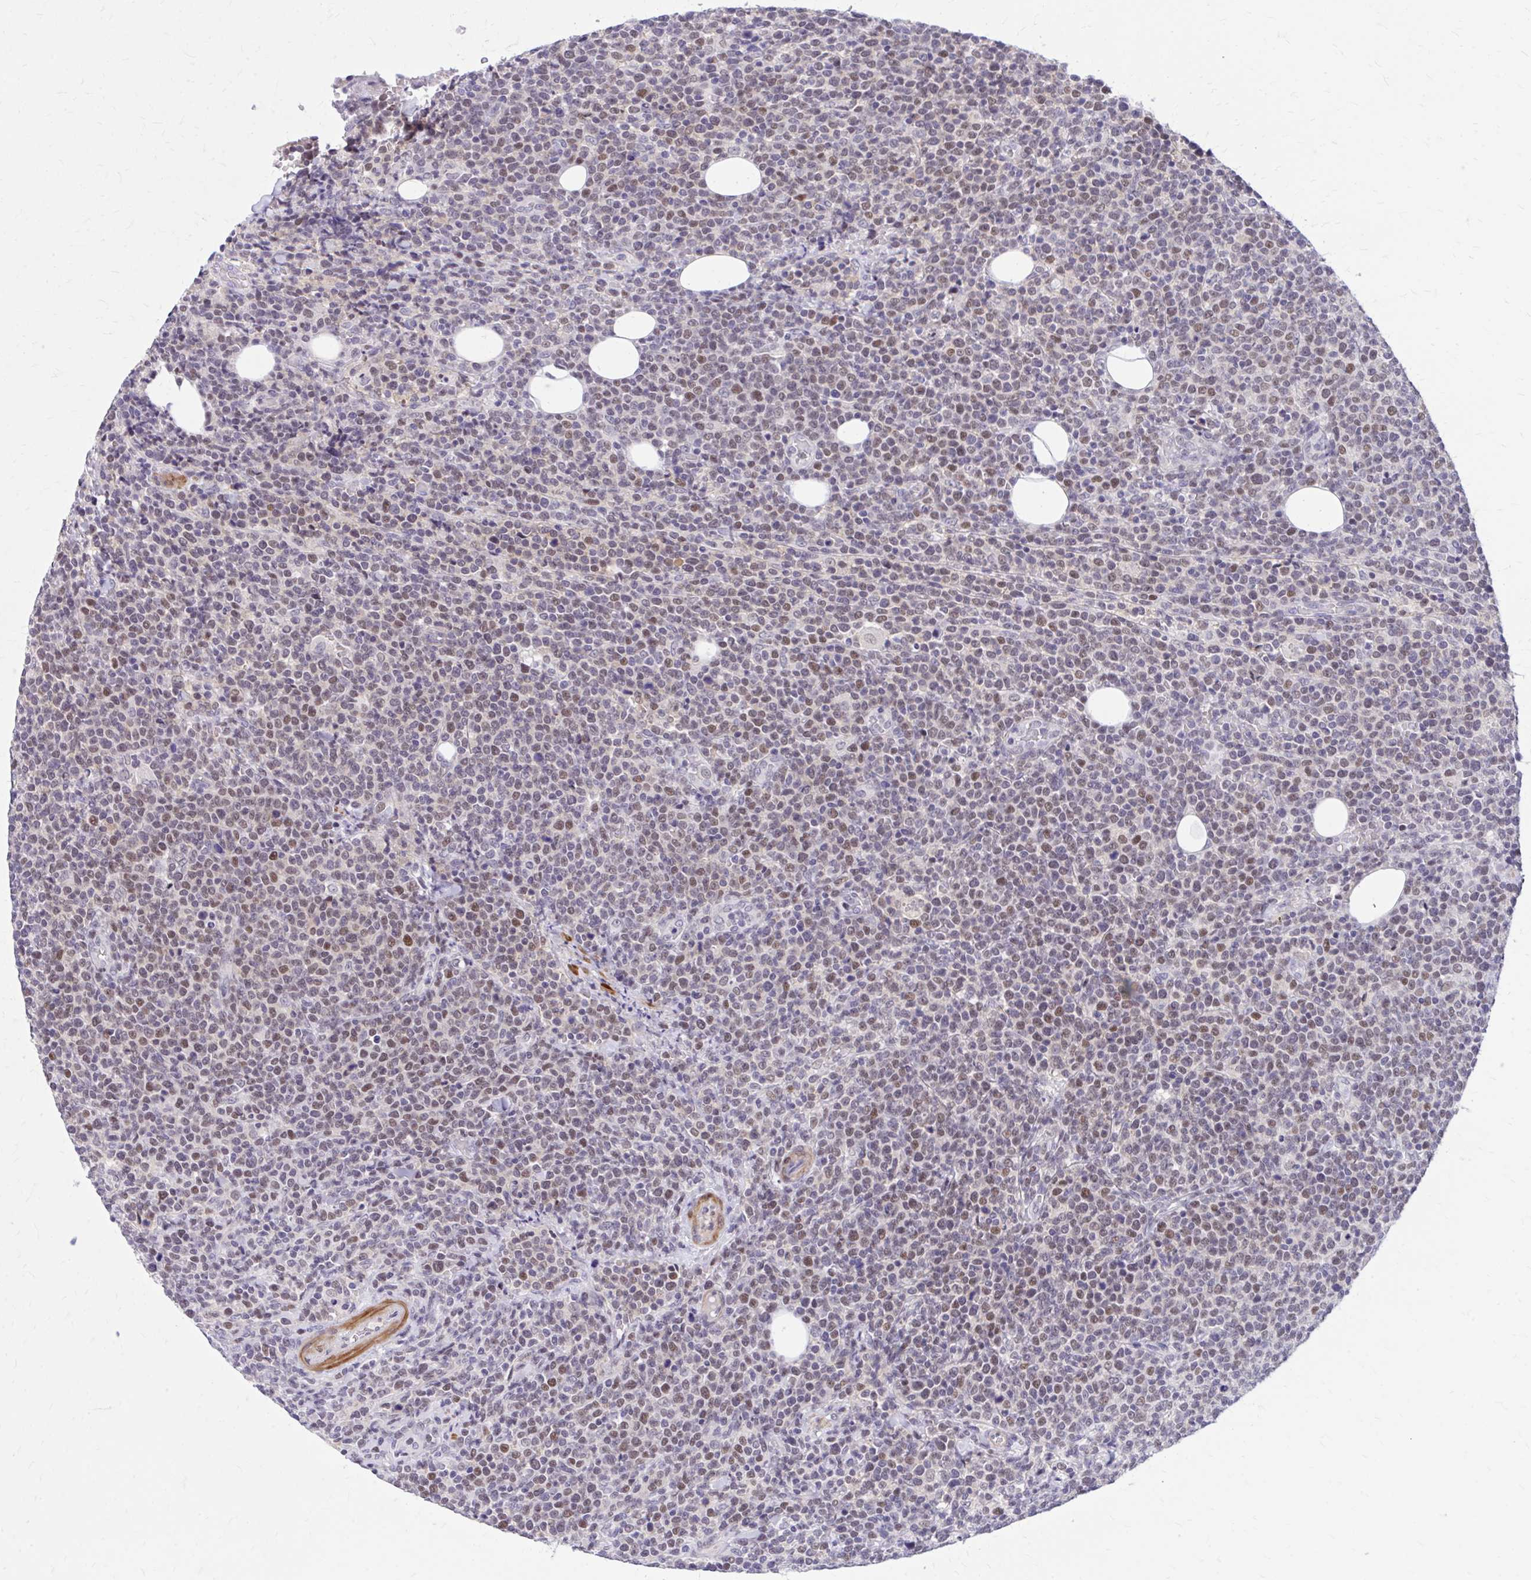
{"staining": {"intensity": "moderate", "quantity": "25%-75%", "location": "nuclear"}, "tissue": "lymphoma", "cell_type": "Tumor cells", "image_type": "cancer", "snomed": [{"axis": "morphology", "description": "Malignant lymphoma, non-Hodgkin's type, High grade"}, {"axis": "topography", "description": "Lymph node"}], "caption": "A photomicrograph of lymphoma stained for a protein displays moderate nuclear brown staining in tumor cells.", "gene": "ZBTB25", "patient": {"sex": "male", "age": 61}}